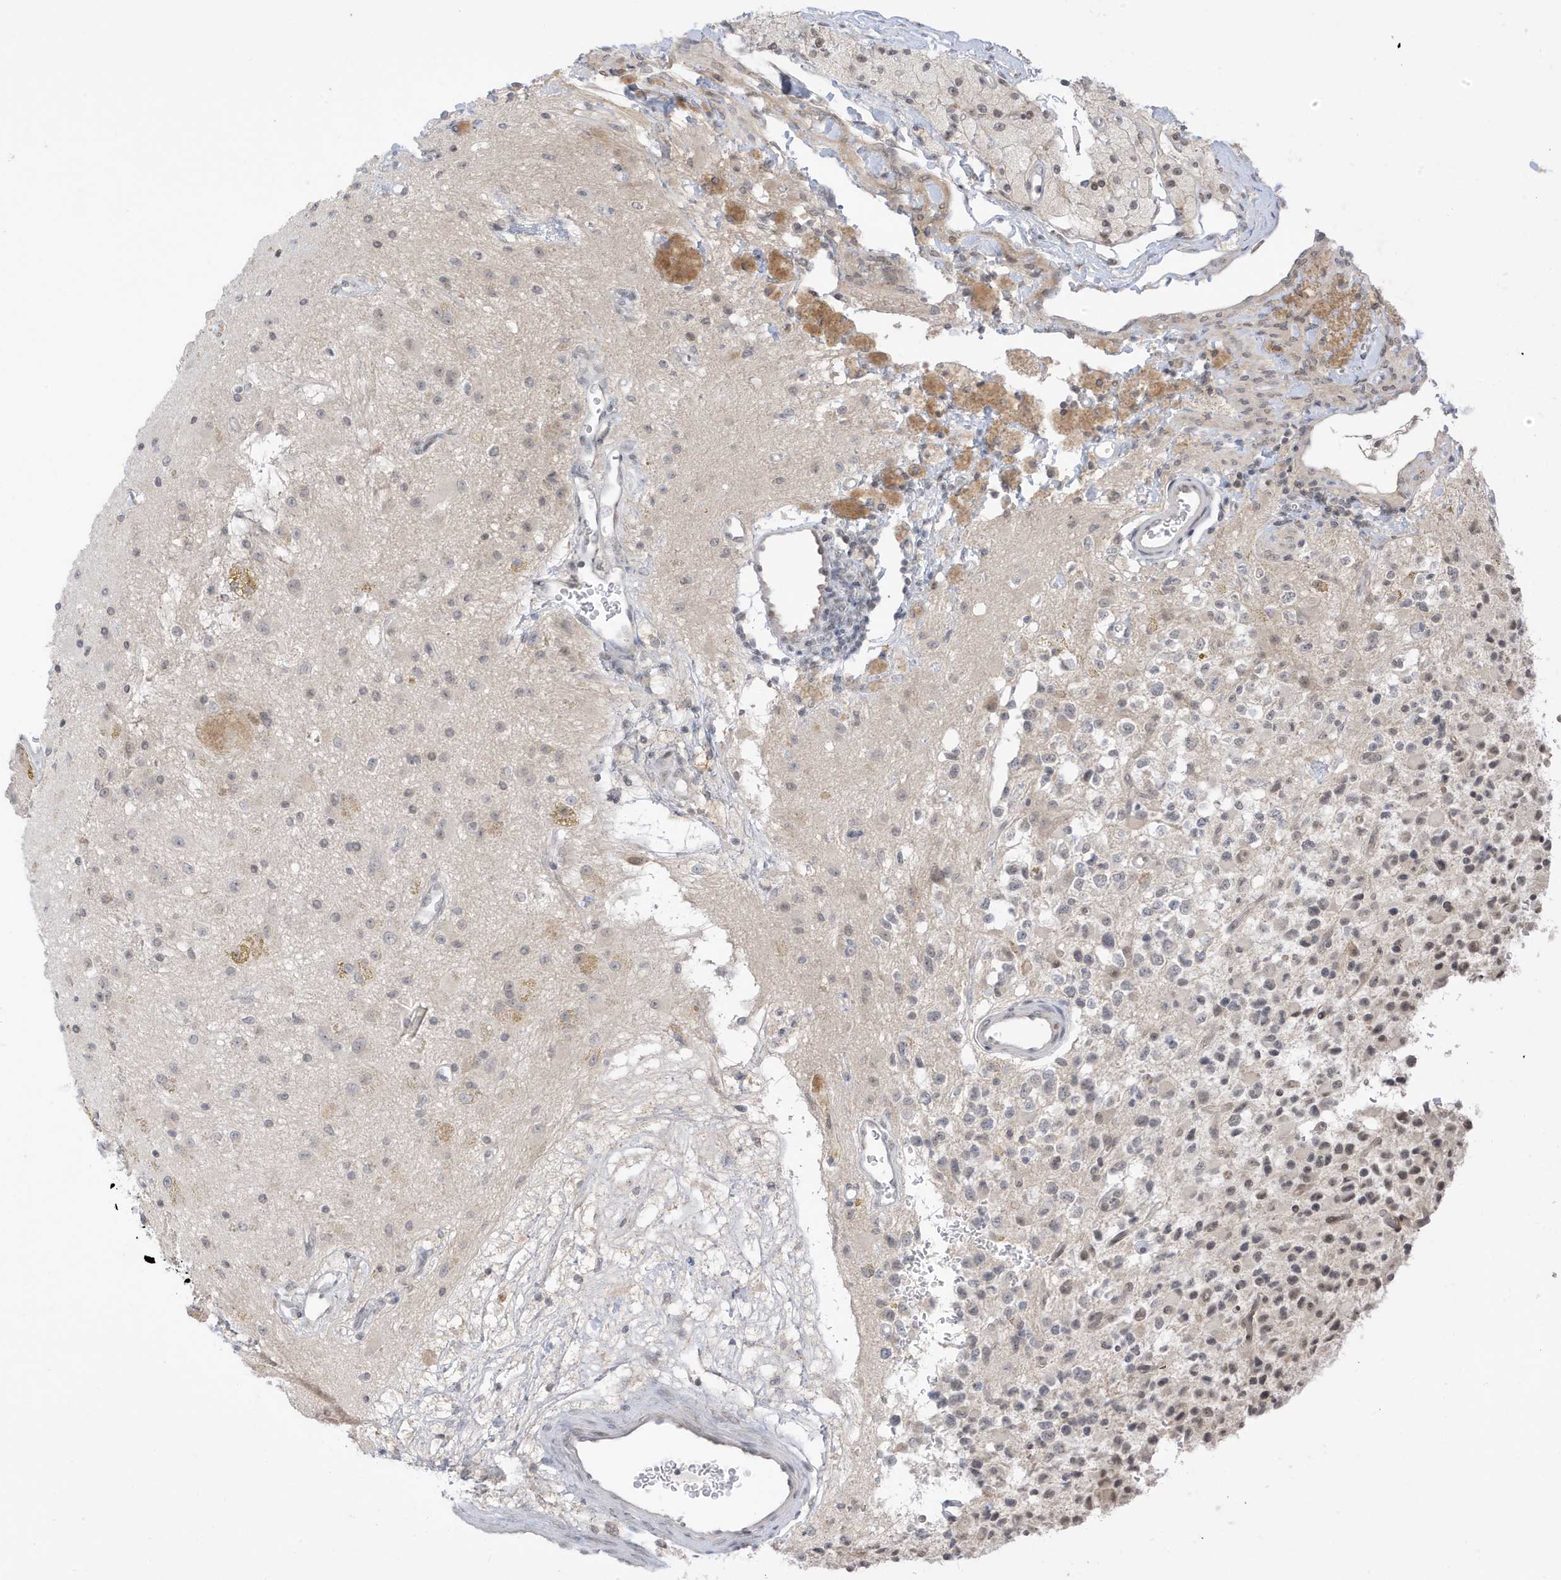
{"staining": {"intensity": "weak", "quantity": "25%-75%", "location": "nuclear"}, "tissue": "glioma", "cell_type": "Tumor cells", "image_type": "cancer", "snomed": [{"axis": "morphology", "description": "Glioma, malignant, High grade"}, {"axis": "topography", "description": "Brain"}], "caption": "A low amount of weak nuclear staining is appreciated in about 25%-75% of tumor cells in high-grade glioma (malignant) tissue.", "gene": "TAB3", "patient": {"sex": "male", "age": 34}}